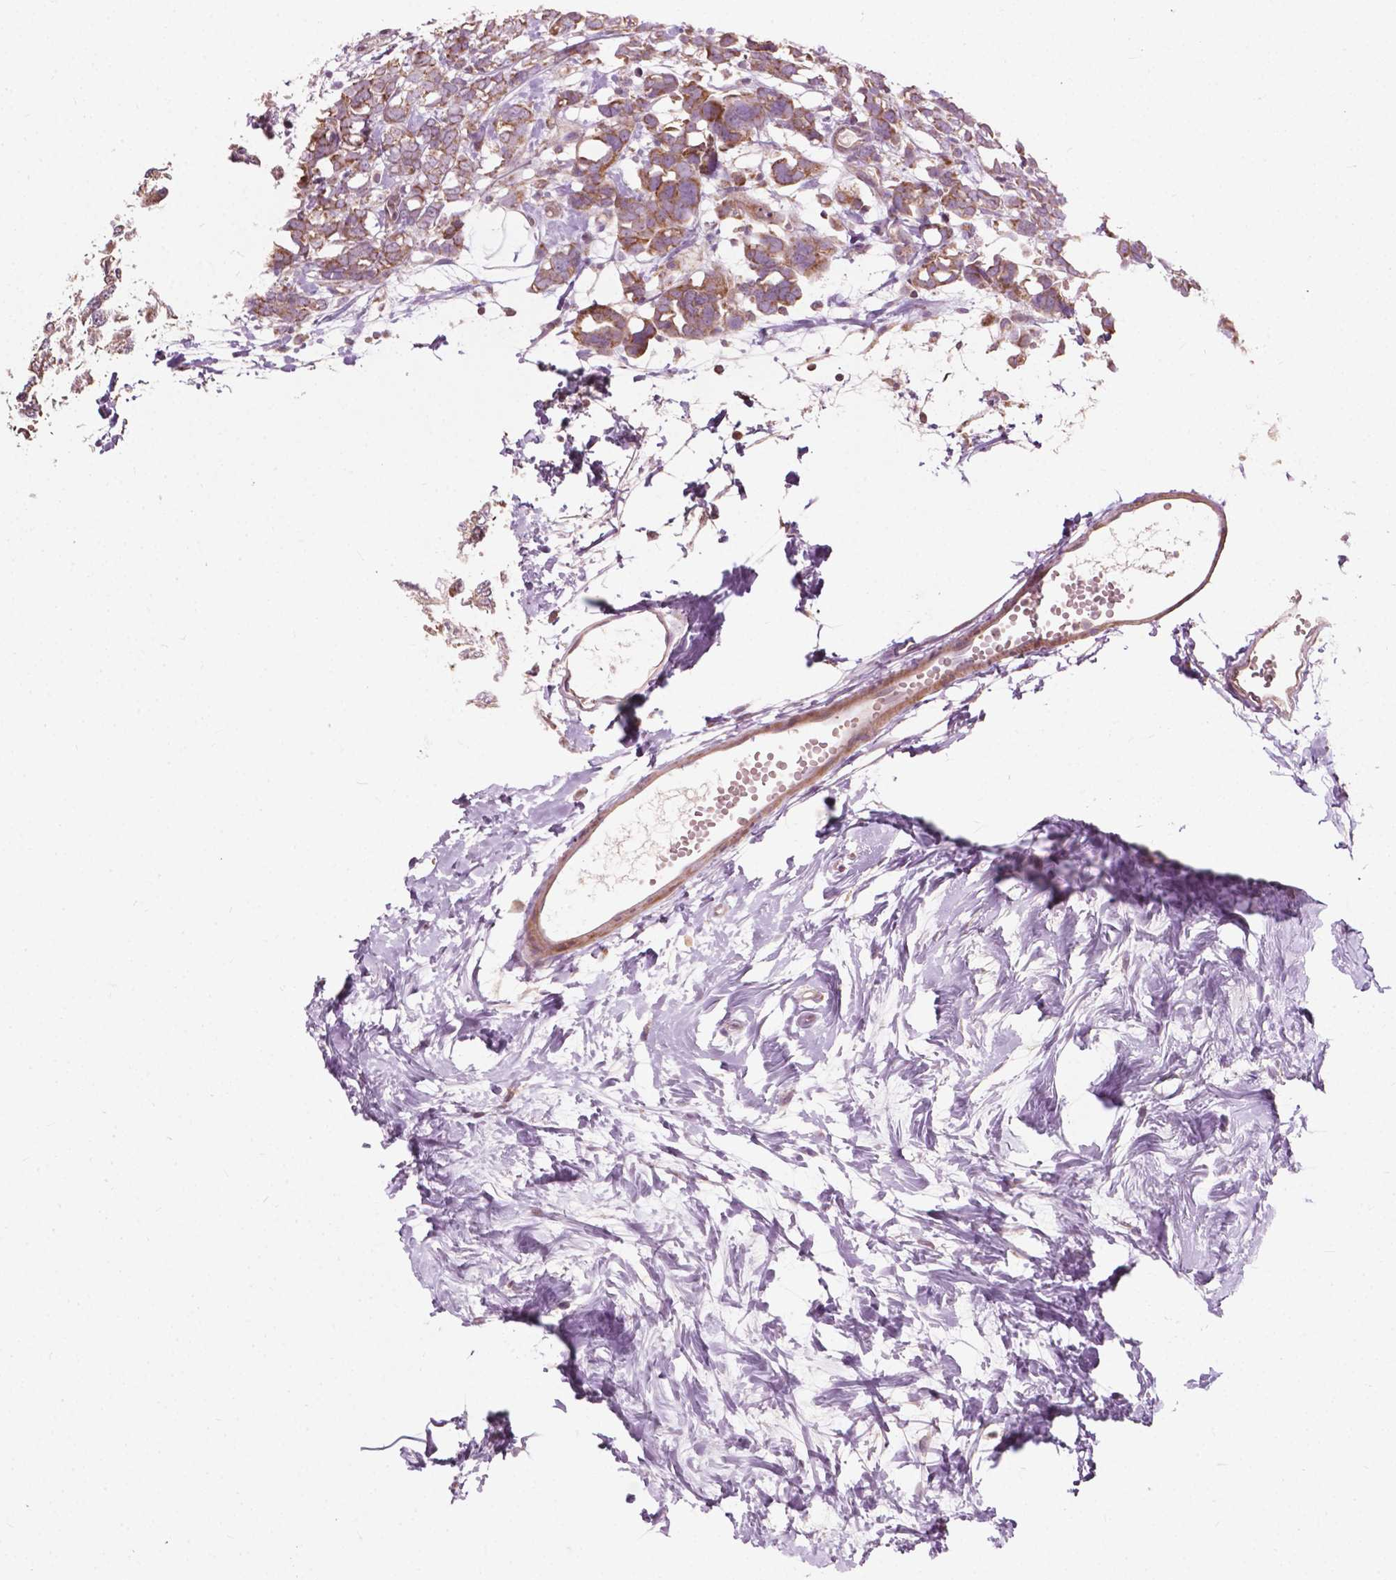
{"staining": {"intensity": "moderate", "quantity": ">75%", "location": "cytoplasmic/membranous"}, "tissue": "breast cancer", "cell_type": "Tumor cells", "image_type": "cancer", "snomed": [{"axis": "morphology", "description": "Duct carcinoma"}, {"axis": "topography", "description": "Breast"}], "caption": "Breast cancer stained with a protein marker shows moderate staining in tumor cells.", "gene": "NDUFA10", "patient": {"sex": "female", "age": 40}}